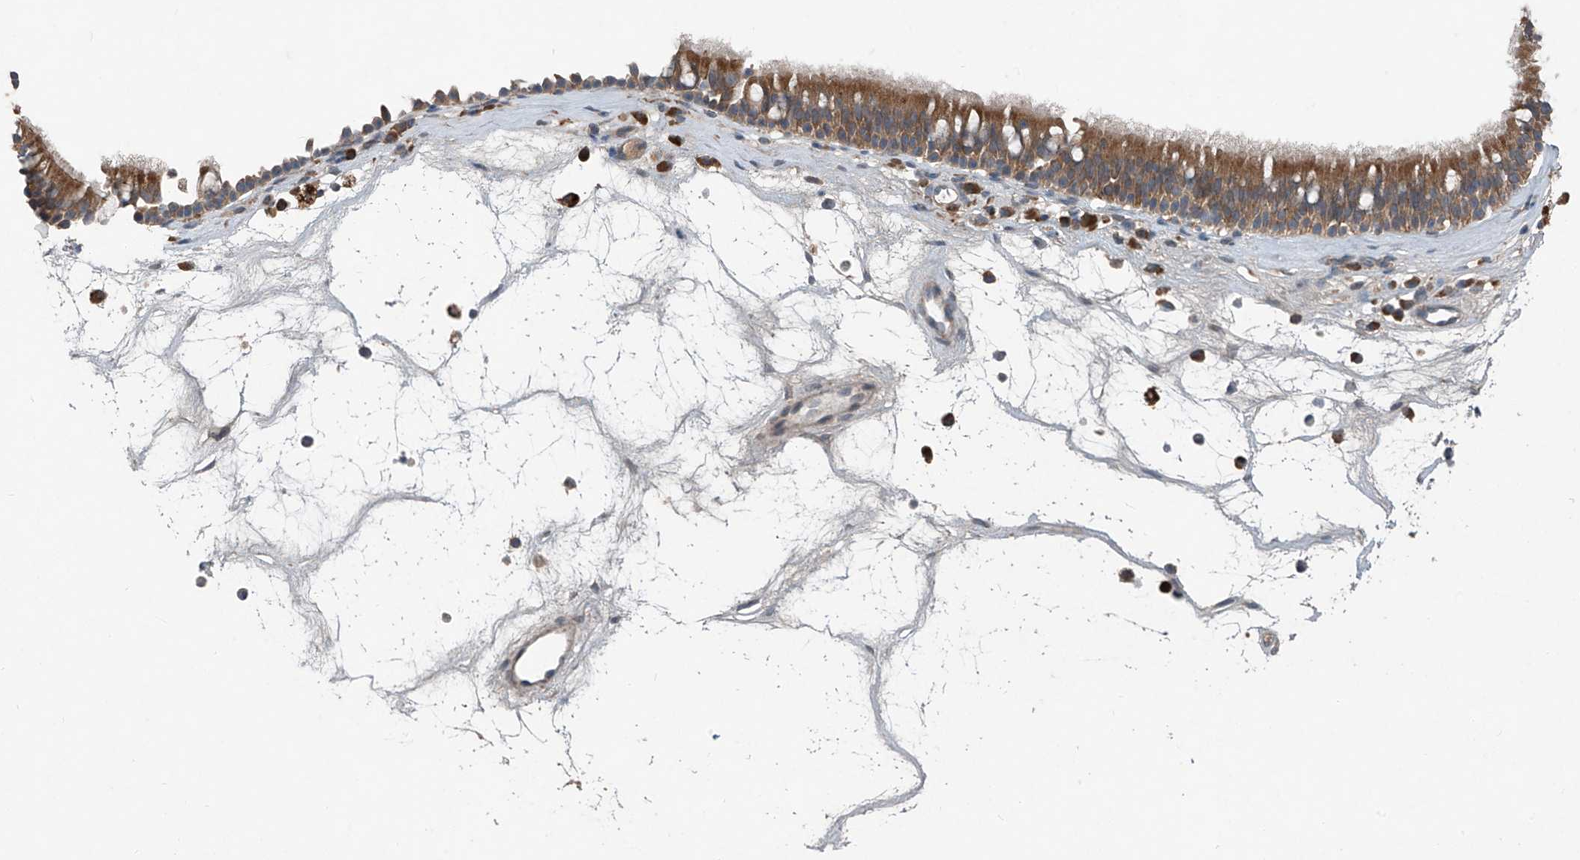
{"staining": {"intensity": "moderate", "quantity": ">75%", "location": "cytoplasmic/membranous"}, "tissue": "nasopharynx", "cell_type": "Respiratory epithelial cells", "image_type": "normal", "snomed": [{"axis": "morphology", "description": "Normal tissue, NOS"}, {"axis": "morphology", "description": "Inflammation, NOS"}, {"axis": "morphology", "description": "Malignant melanoma, Metastatic site"}, {"axis": "topography", "description": "Nasopharynx"}], "caption": "Nasopharynx stained with DAB (3,3'-diaminobenzidine) immunohistochemistry (IHC) exhibits medium levels of moderate cytoplasmic/membranous positivity in about >75% of respiratory epithelial cells. The staining is performed using DAB brown chromogen to label protein expression. The nuclei are counter-stained blue using hematoxylin.", "gene": "FOXRED2", "patient": {"sex": "male", "age": 70}}